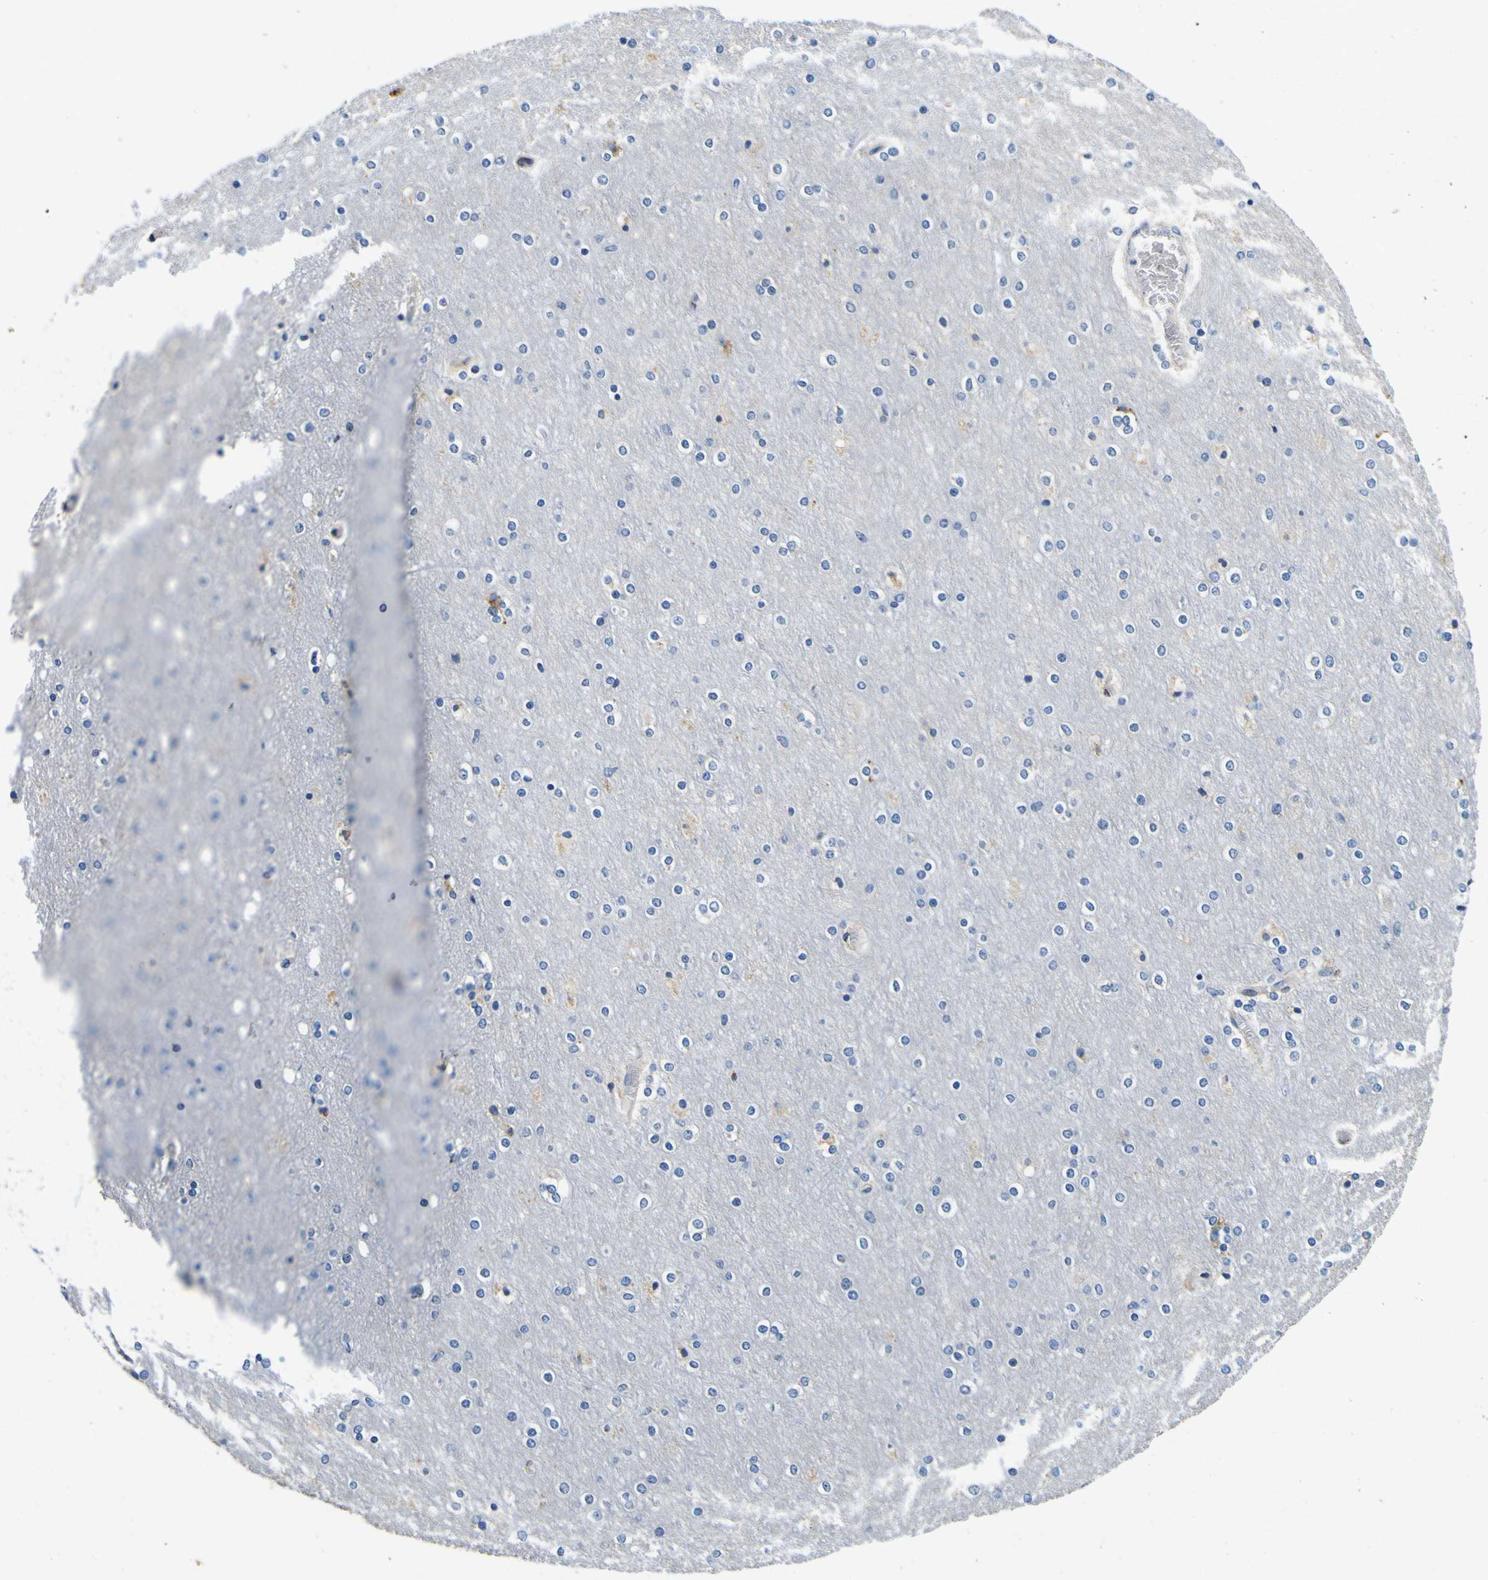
{"staining": {"intensity": "moderate", "quantity": "<25%", "location": "cytoplasmic/membranous"}, "tissue": "cerebral cortex", "cell_type": "Endothelial cells", "image_type": "normal", "snomed": [{"axis": "morphology", "description": "Normal tissue, NOS"}, {"axis": "topography", "description": "Cerebral cortex"}], "caption": "Immunohistochemical staining of benign human cerebral cortex reveals low levels of moderate cytoplasmic/membranous staining in approximately <25% of endothelial cells. Nuclei are stained in blue.", "gene": "NLRP3", "patient": {"sex": "female", "age": 54}}